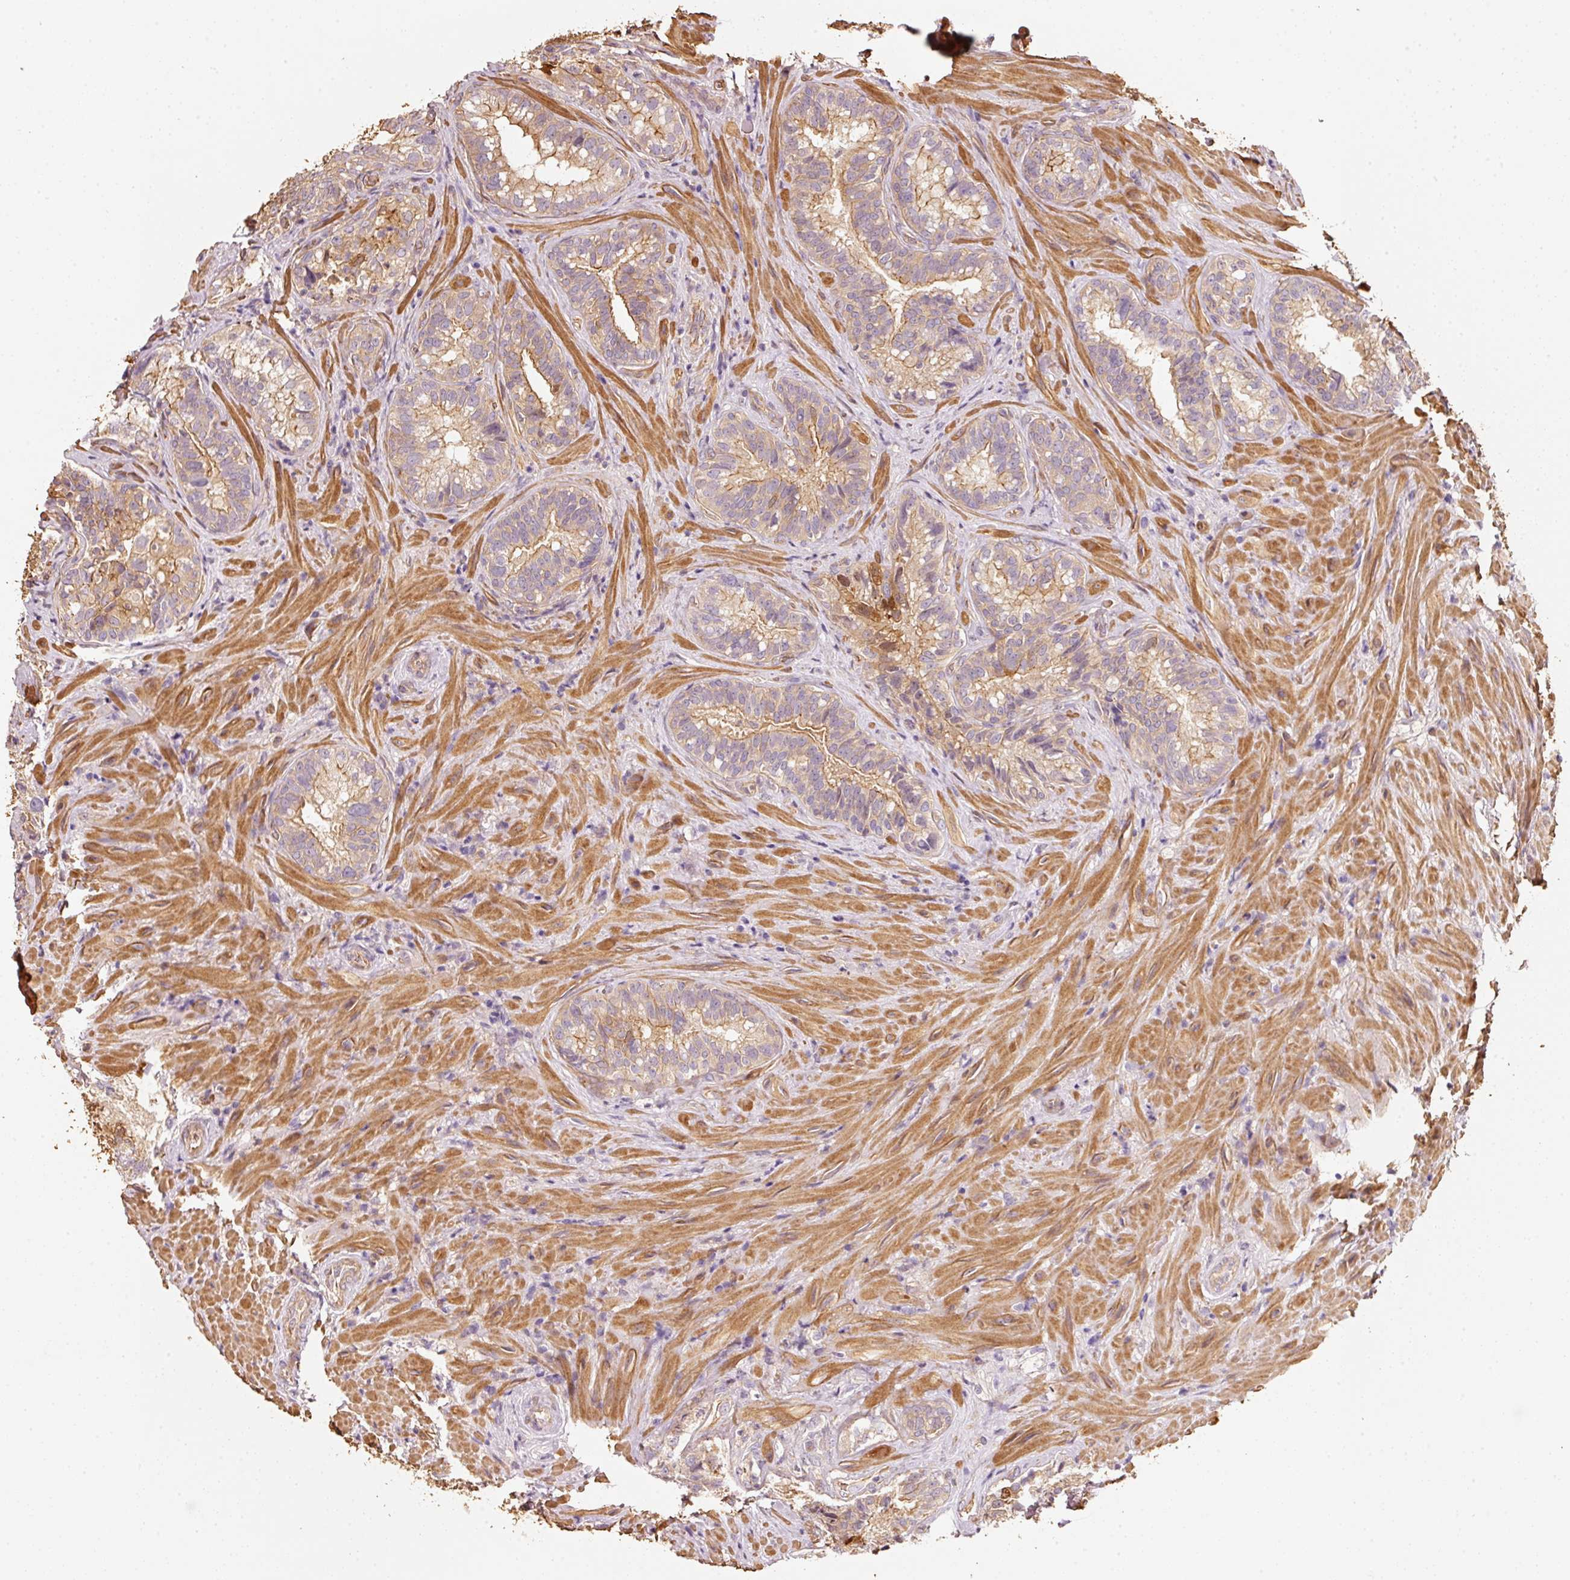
{"staining": {"intensity": "moderate", "quantity": "25%-75%", "location": "cytoplasmic/membranous"}, "tissue": "seminal vesicle", "cell_type": "Glandular cells", "image_type": "normal", "snomed": [{"axis": "morphology", "description": "Normal tissue, NOS"}, {"axis": "topography", "description": "Seminal veicle"}], "caption": "A high-resolution micrograph shows immunohistochemistry (IHC) staining of unremarkable seminal vesicle, which demonstrates moderate cytoplasmic/membranous staining in approximately 25%-75% of glandular cells.", "gene": "CEP95", "patient": {"sex": "male", "age": 68}}